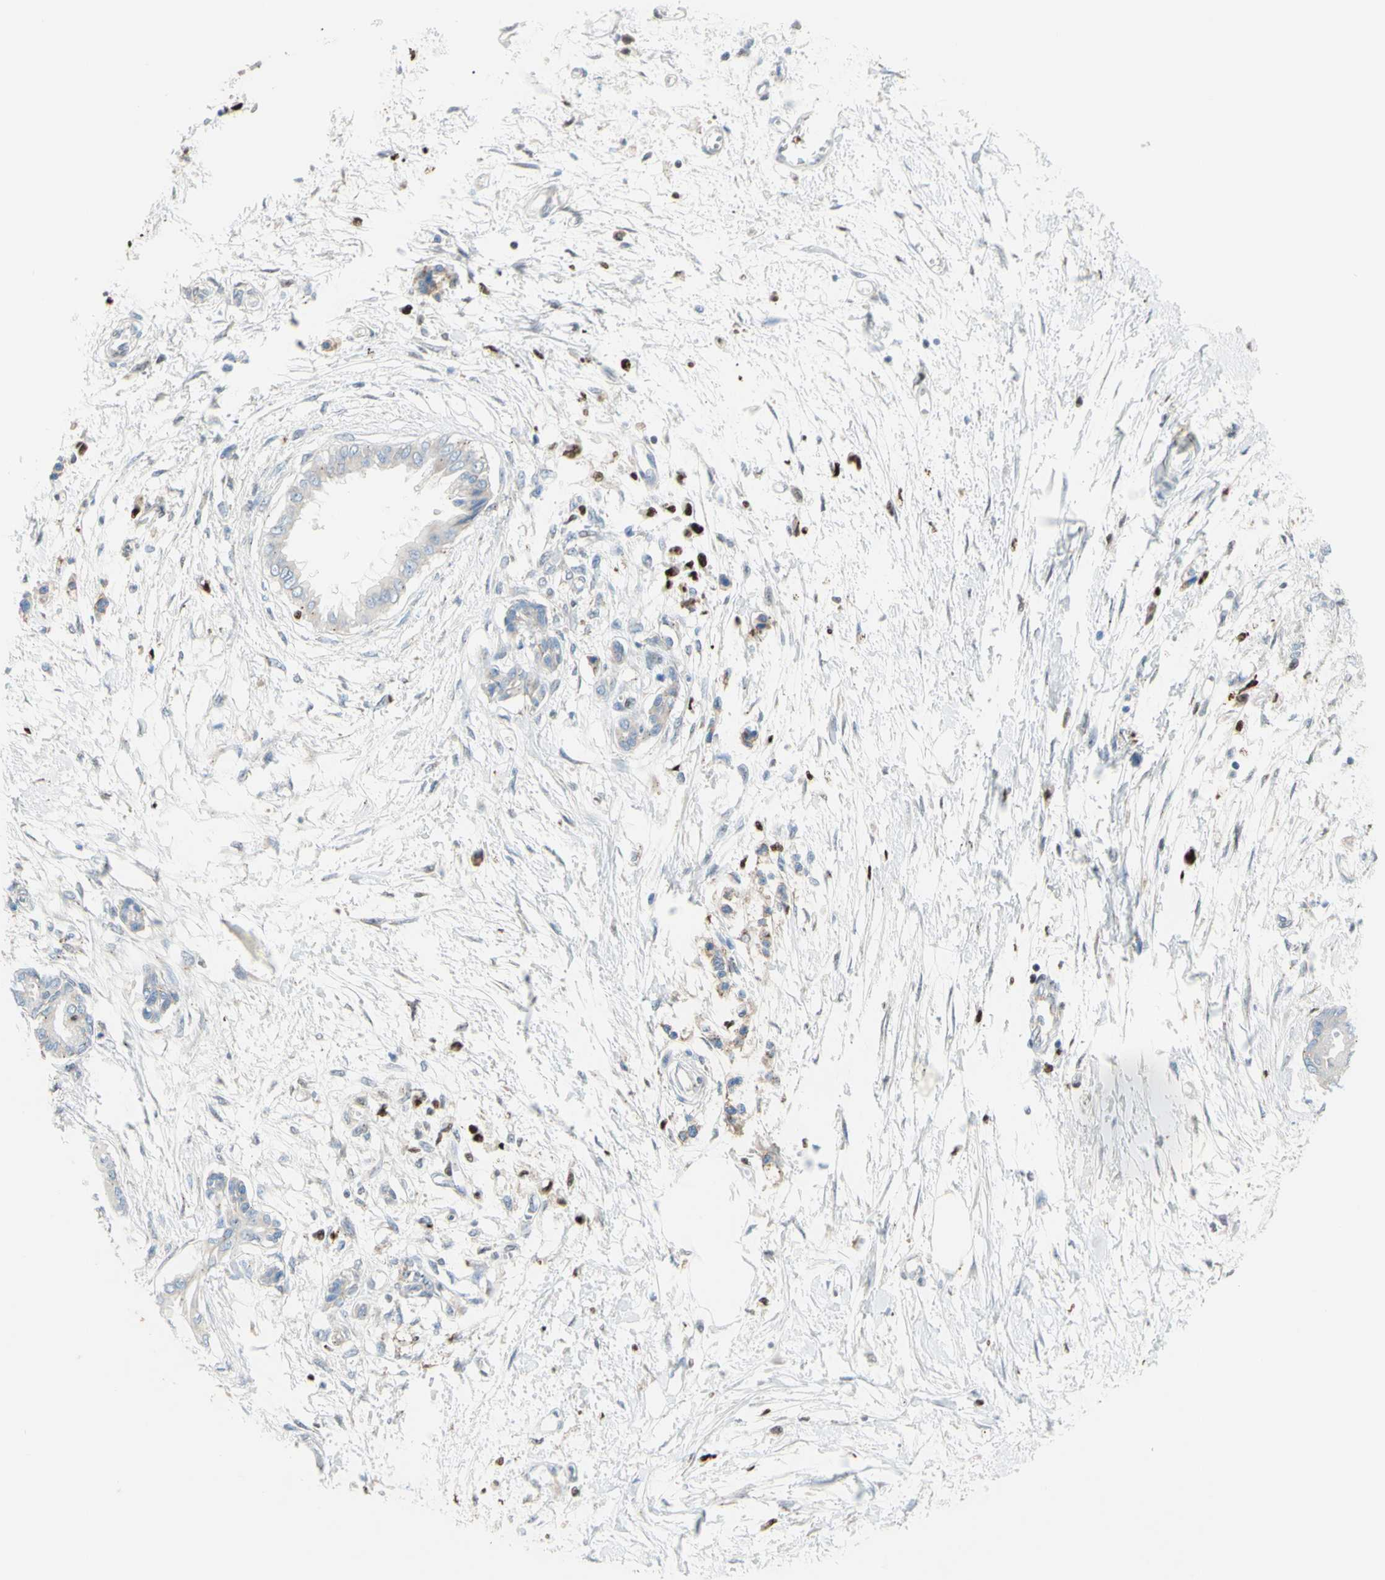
{"staining": {"intensity": "weak", "quantity": "25%-75%", "location": "cytoplasmic/membranous"}, "tissue": "pancreatic cancer", "cell_type": "Tumor cells", "image_type": "cancer", "snomed": [{"axis": "morphology", "description": "Adenocarcinoma, NOS"}, {"axis": "topography", "description": "Pancreas"}], "caption": "Human pancreatic cancer stained with a brown dye reveals weak cytoplasmic/membranous positive expression in approximately 25%-75% of tumor cells.", "gene": "EED", "patient": {"sex": "male", "age": 56}}